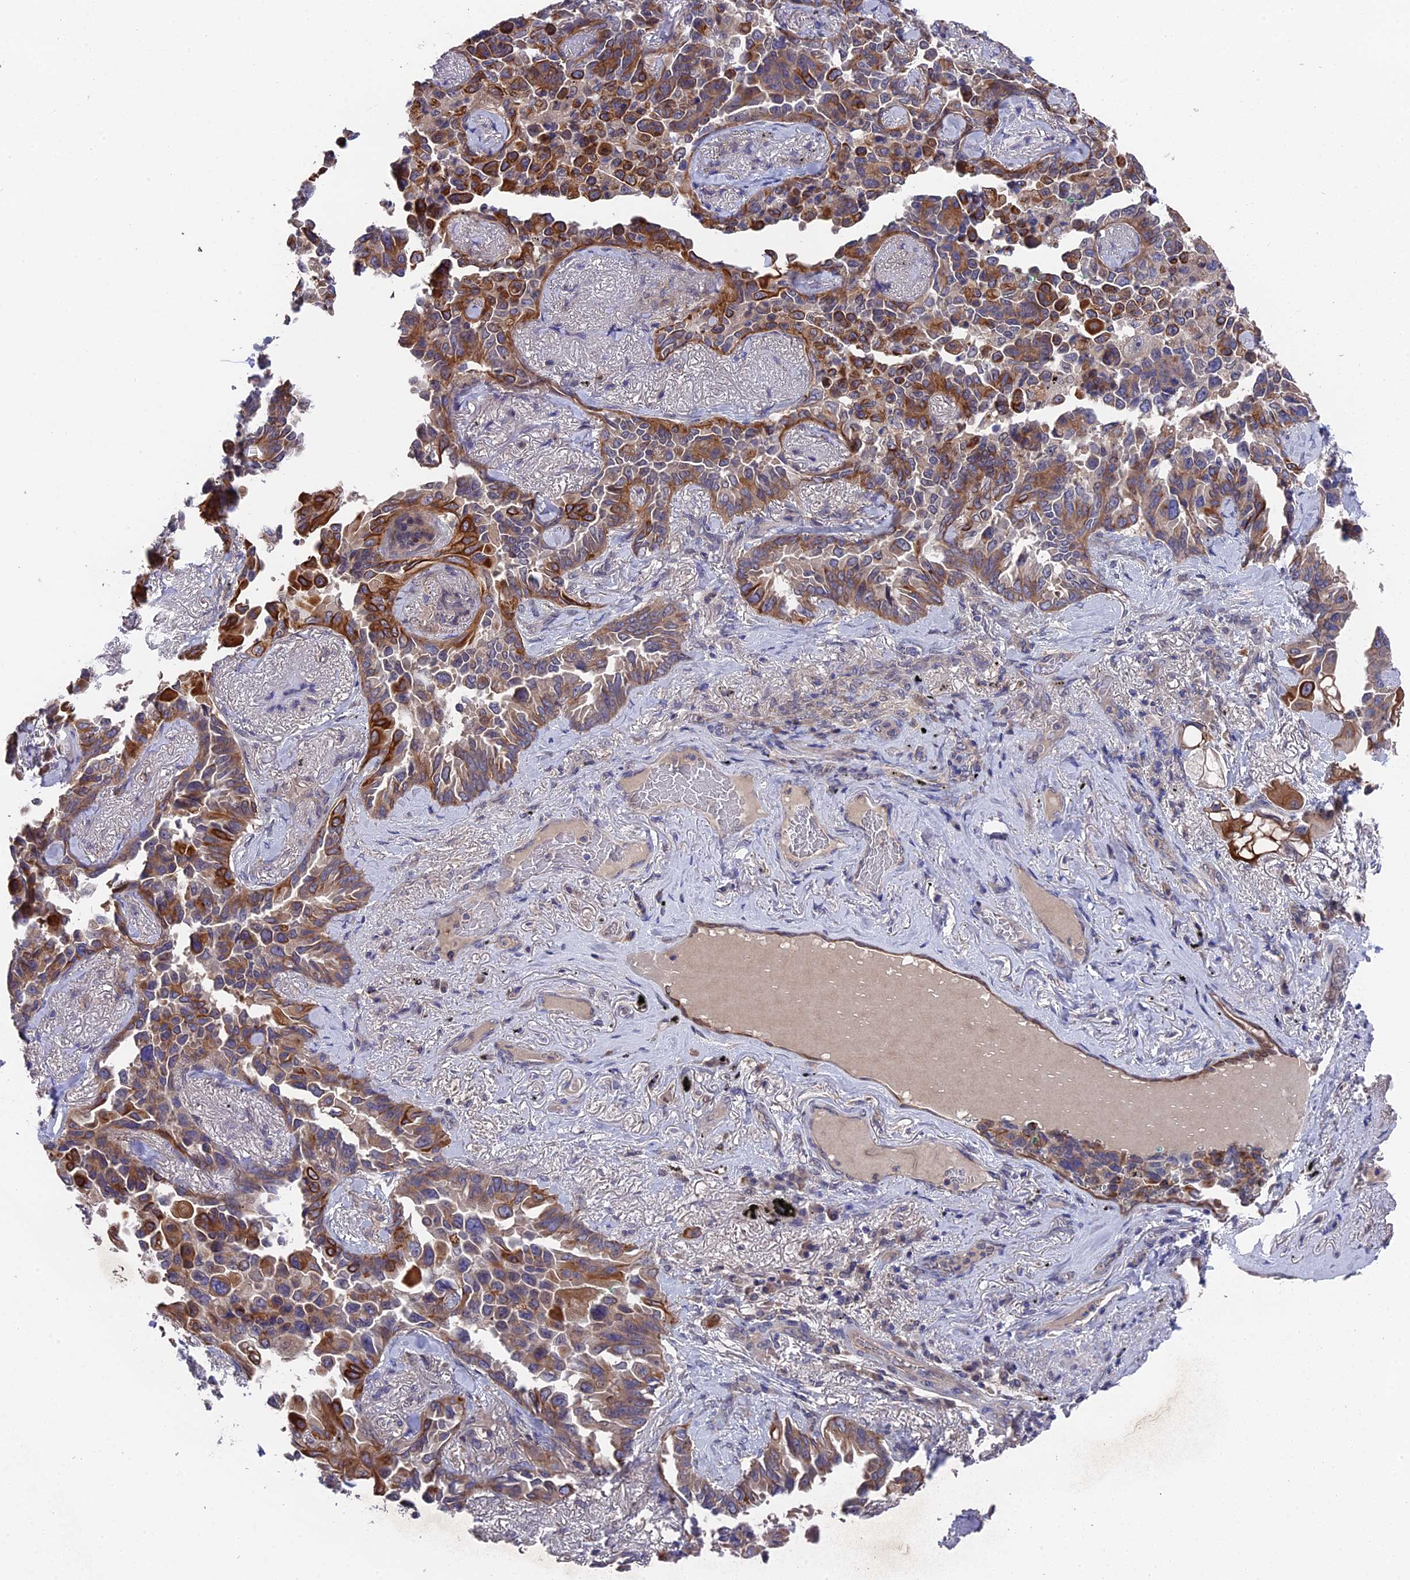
{"staining": {"intensity": "moderate", "quantity": "25%-75%", "location": "cytoplasmic/membranous"}, "tissue": "lung cancer", "cell_type": "Tumor cells", "image_type": "cancer", "snomed": [{"axis": "morphology", "description": "Adenocarcinoma, NOS"}, {"axis": "topography", "description": "Lung"}], "caption": "A photomicrograph of adenocarcinoma (lung) stained for a protein exhibits moderate cytoplasmic/membranous brown staining in tumor cells. (DAB IHC, brown staining for protein, blue staining for nuclei).", "gene": "ZCCHC2", "patient": {"sex": "female", "age": 67}}